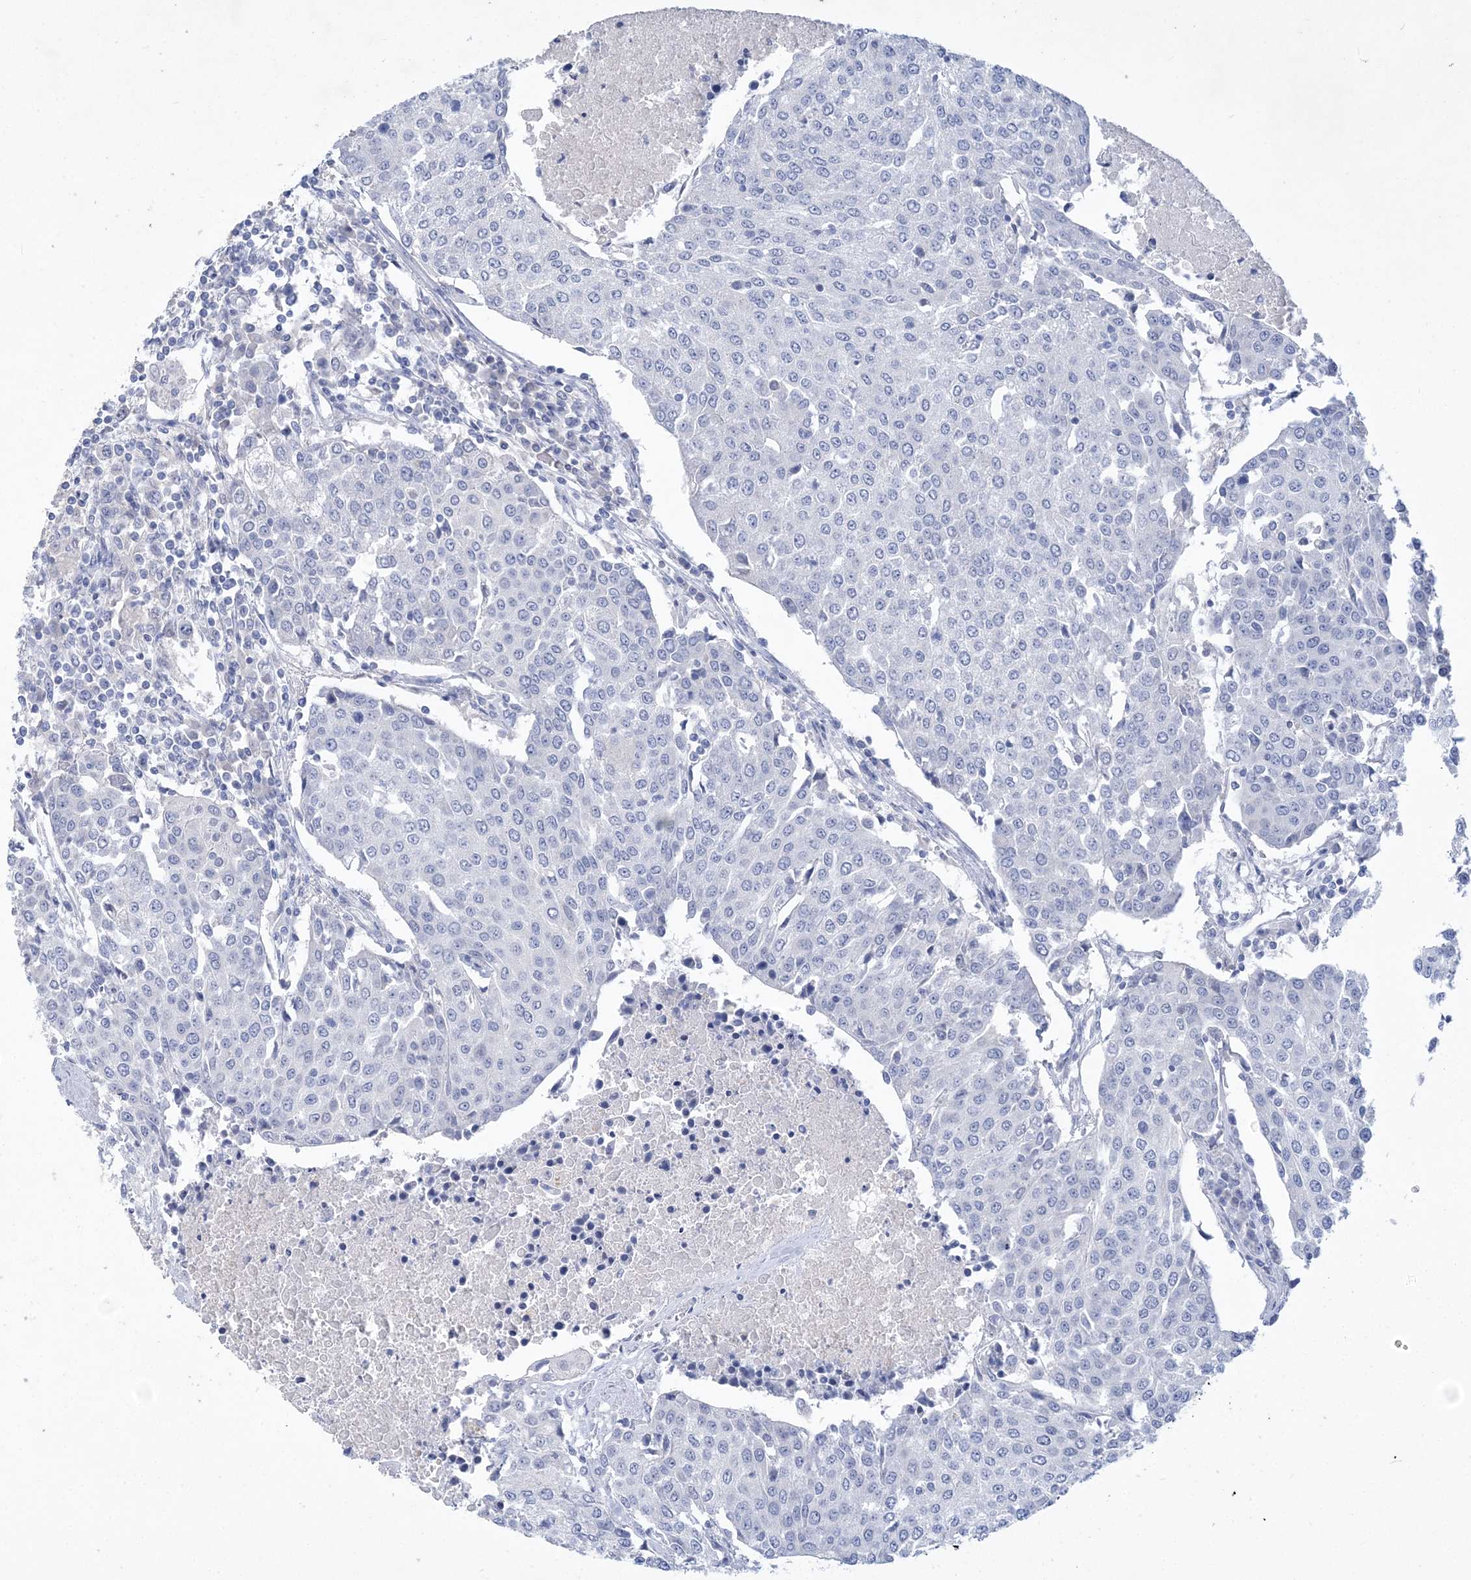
{"staining": {"intensity": "negative", "quantity": "none", "location": "none"}, "tissue": "urothelial cancer", "cell_type": "Tumor cells", "image_type": "cancer", "snomed": [{"axis": "morphology", "description": "Urothelial carcinoma, High grade"}, {"axis": "topography", "description": "Urinary bladder"}], "caption": "Histopathology image shows no significant protein expression in tumor cells of urothelial cancer.", "gene": "COPS8", "patient": {"sex": "female", "age": 85}}